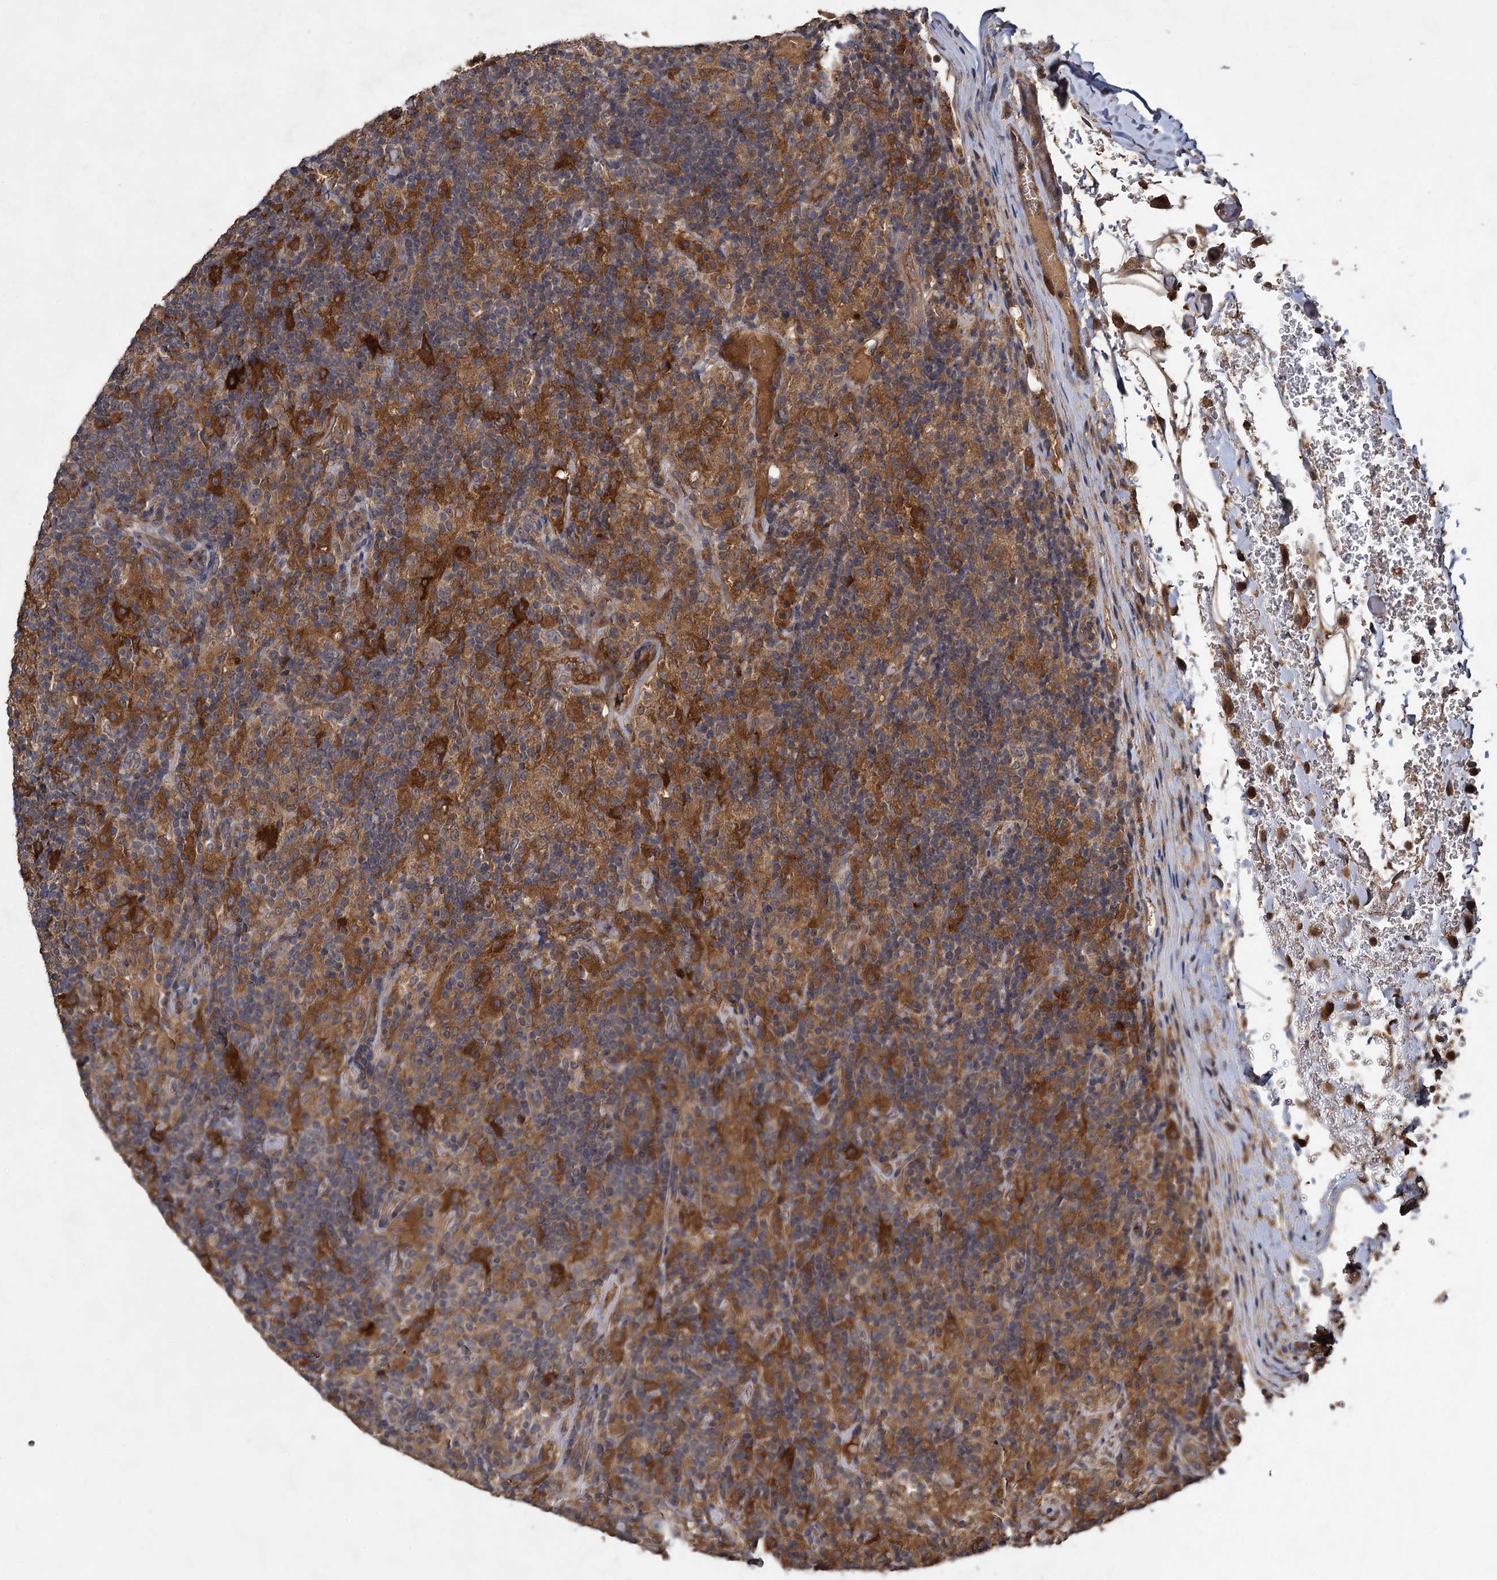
{"staining": {"intensity": "weak", "quantity": "25%-75%", "location": "cytoplasmic/membranous"}, "tissue": "lymphoma", "cell_type": "Tumor cells", "image_type": "cancer", "snomed": [{"axis": "morphology", "description": "Hodgkin's disease, NOS"}, {"axis": "topography", "description": "Lymph node"}], "caption": "IHC micrograph of neoplastic tissue: human Hodgkin's disease stained using immunohistochemistry (IHC) reveals low levels of weak protein expression localized specifically in the cytoplasmic/membranous of tumor cells, appearing as a cytoplasmic/membranous brown color.", "gene": "GCLC", "patient": {"sex": "male", "age": 70}}